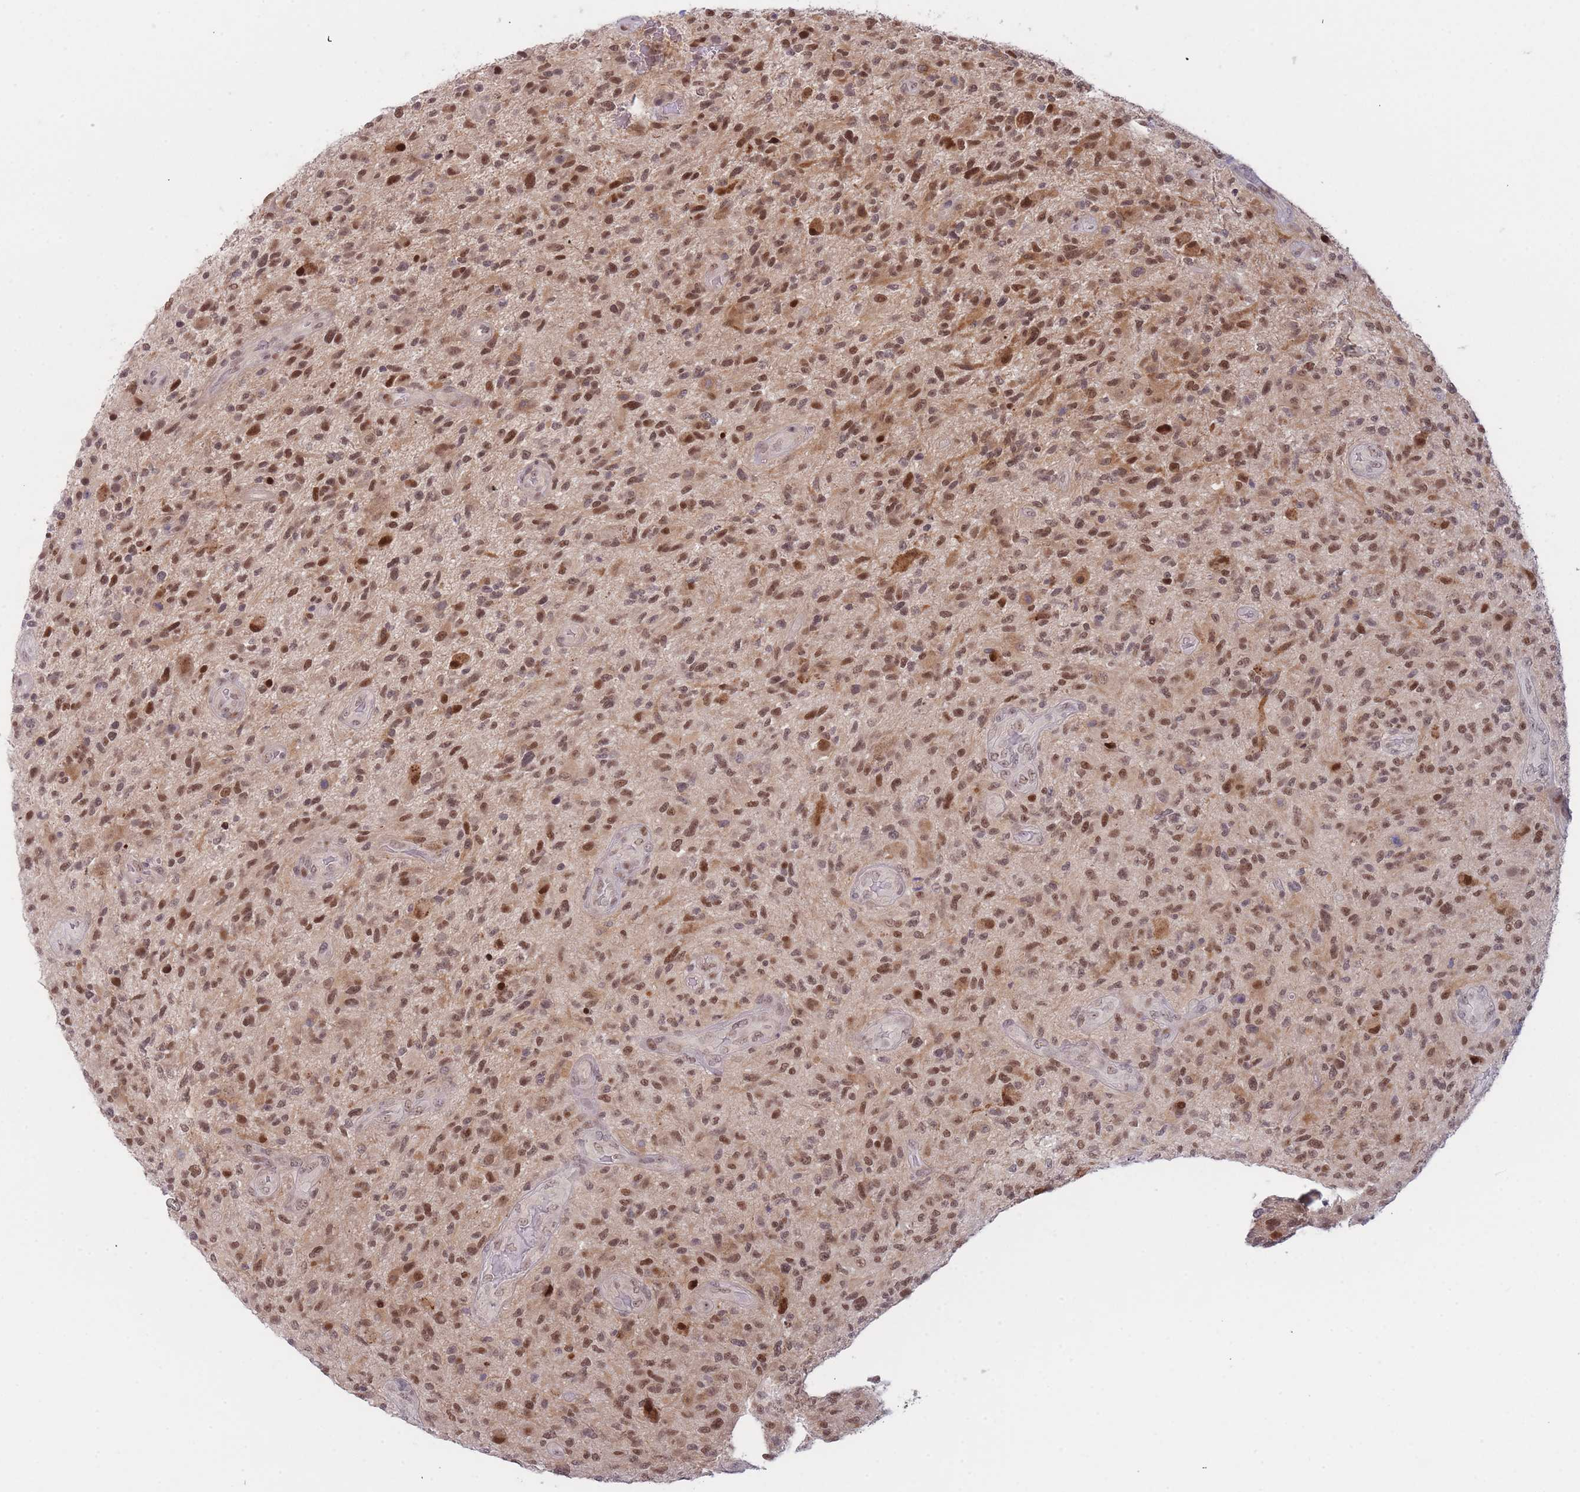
{"staining": {"intensity": "moderate", "quantity": ">75%", "location": "nuclear"}, "tissue": "glioma", "cell_type": "Tumor cells", "image_type": "cancer", "snomed": [{"axis": "morphology", "description": "Glioma, malignant, High grade"}, {"axis": "topography", "description": "Brain"}], "caption": "Immunohistochemistry of malignant glioma (high-grade) shows medium levels of moderate nuclear staining in about >75% of tumor cells.", "gene": "DEAF1", "patient": {"sex": "male", "age": 47}}